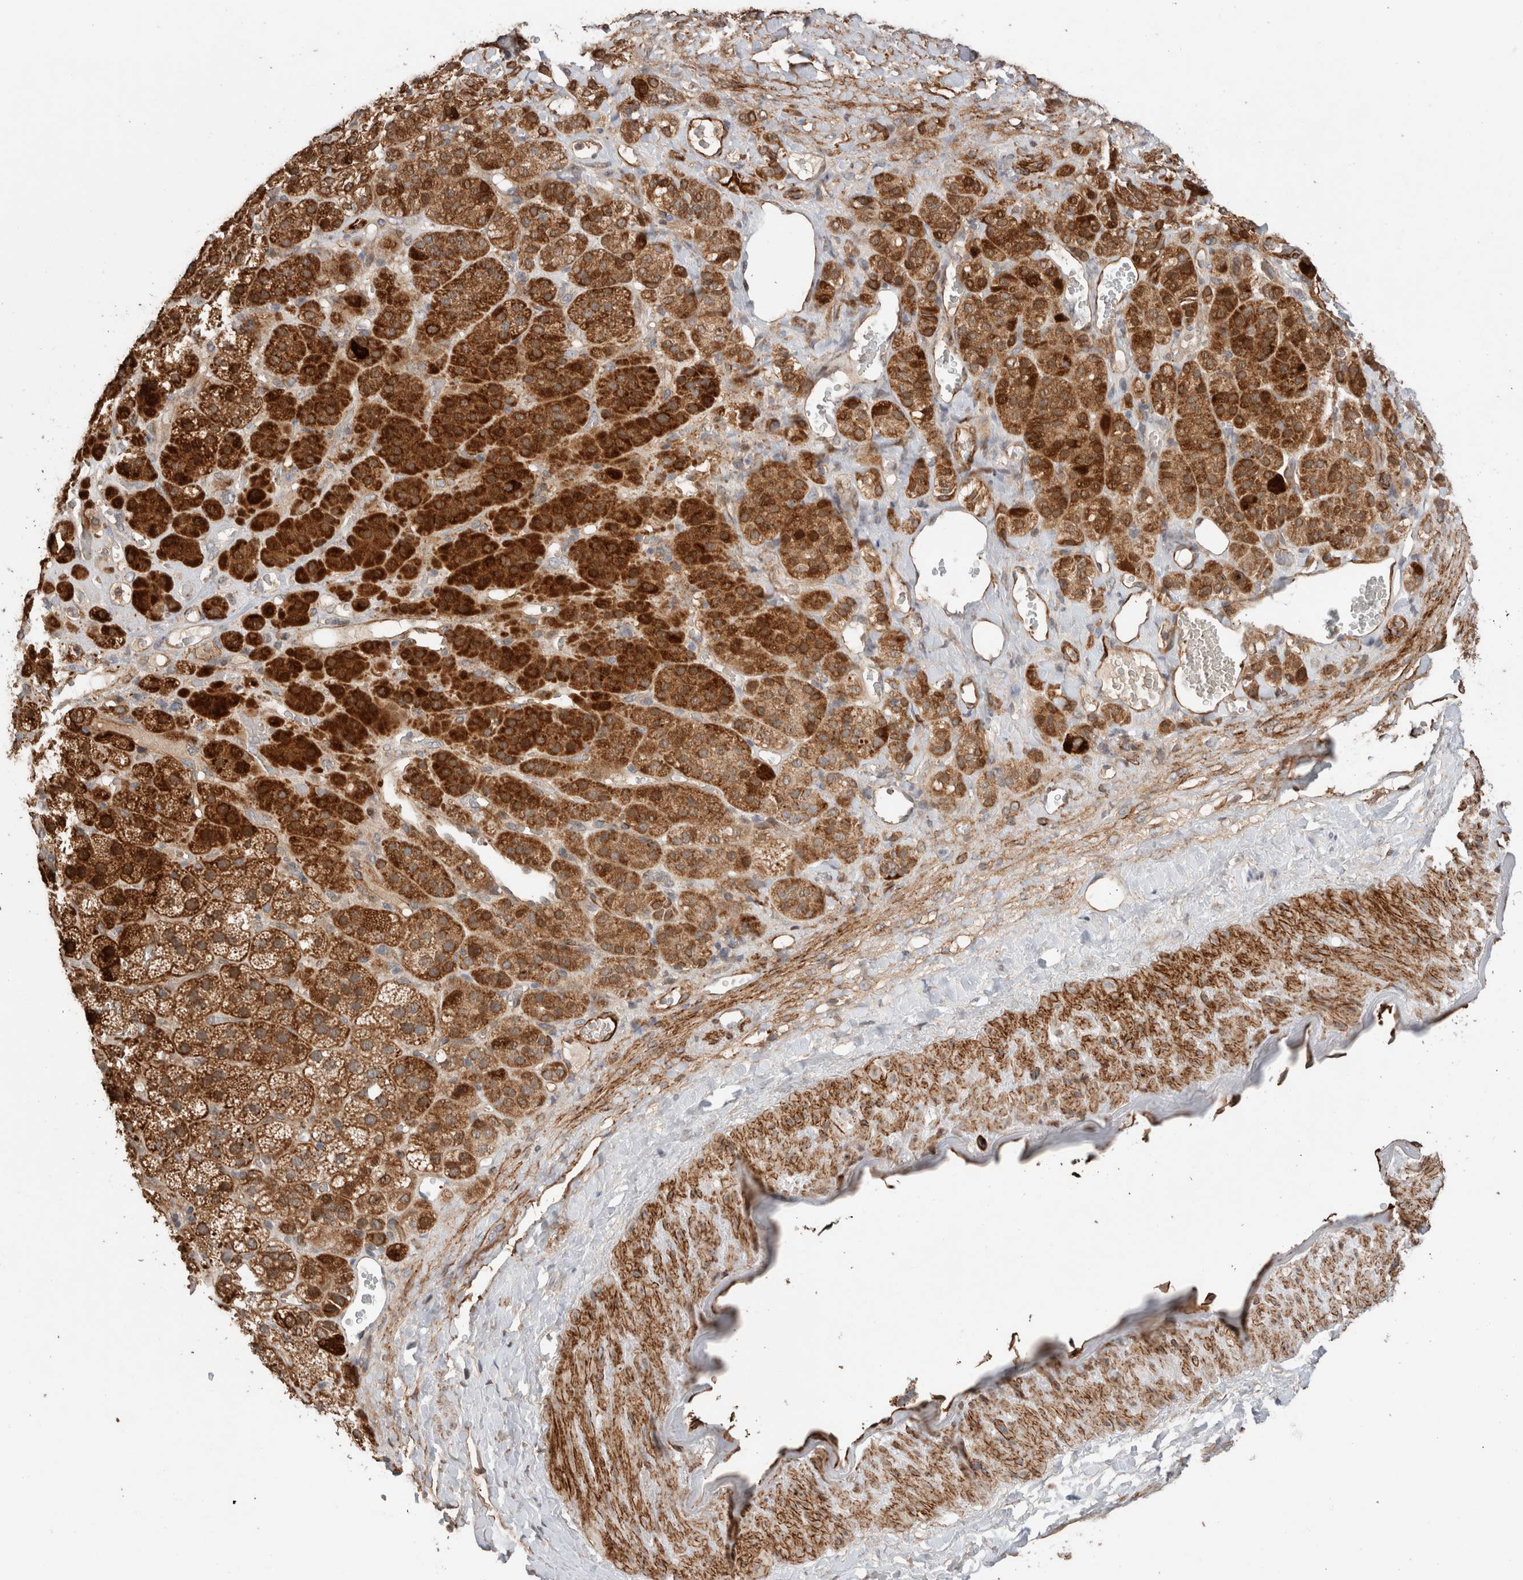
{"staining": {"intensity": "strong", "quantity": "25%-75%", "location": "cytoplasmic/membranous"}, "tissue": "adrenal gland", "cell_type": "Glandular cells", "image_type": "normal", "snomed": [{"axis": "morphology", "description": "Normal tissue, NOS"}, {"axis": "topography", "description": "Adrenal gland"}], "caption": "High-magnification brightfield microscopy of normal adrenal gland stained with DAB (3,3'-diaminobenzidine) (brown) and counterstained with hematoxylin (blue). glandular cells exhibit strong cytoplasmic/membranous staining is seen in approximately25%-75% of cells. (DAB = brown stain, brightfield microscopy at high magnification).", "gene": "RAB32", "patient": {"sex": "male", "age": 57}}